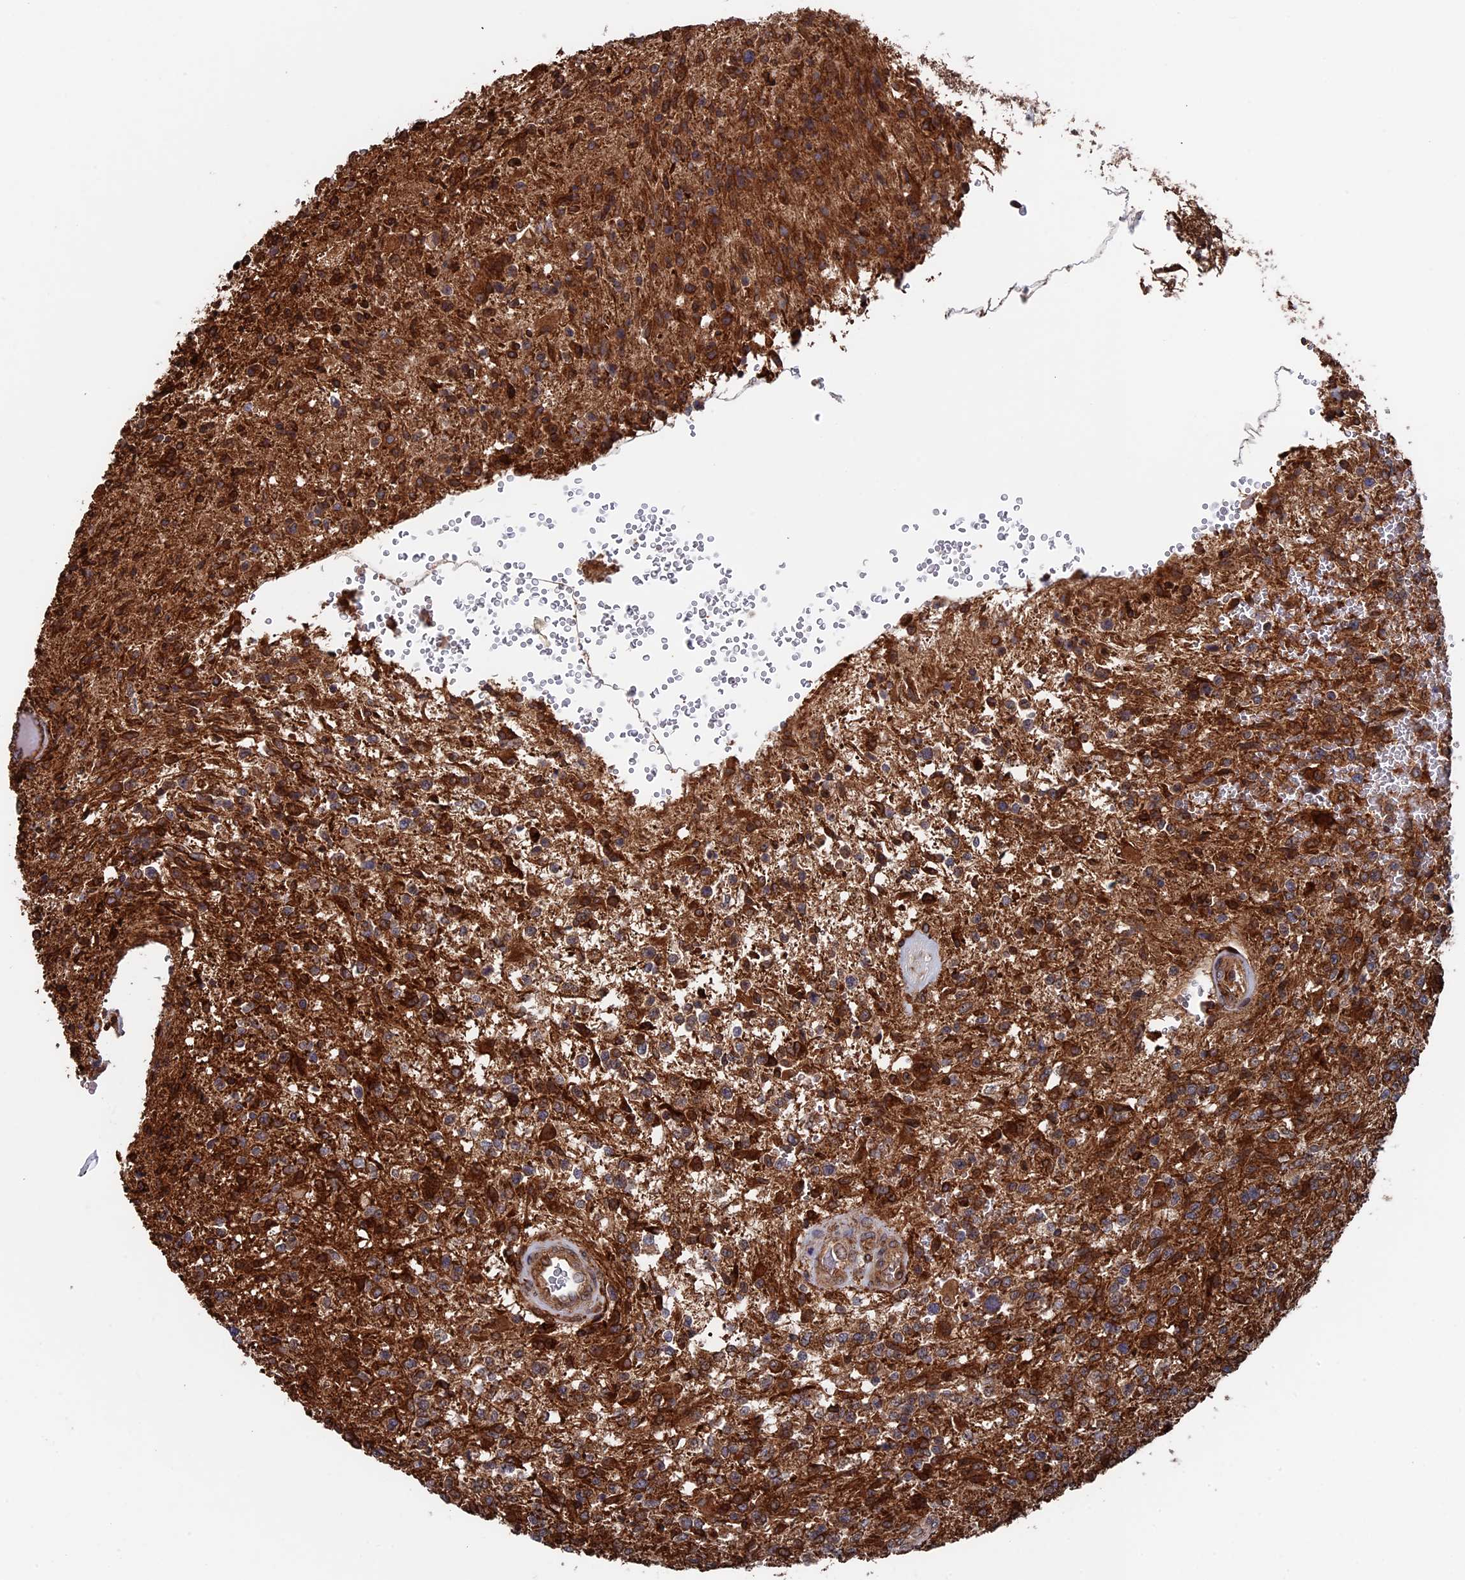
{"staining": {"intensity": "strong", "quantity": ">75%", "location": "cytoplasmic/membranous"}, "tissue": "glioma", "cell_type": "Tumor cells", "image_type": "cancer", "snomed": [{"axis": "morphology", "description": "Glioma, malignant, High grade"}, {"axis": "topography", "description": "Brain"}], "caption": "The micrograph demonstrates a brown stain indicating the presence of a protein in the cytoplasmic/membranous of tumor cells in glioma.", "gene": "RPUSD1", "patient": {"sex": "male", "age": 56}}